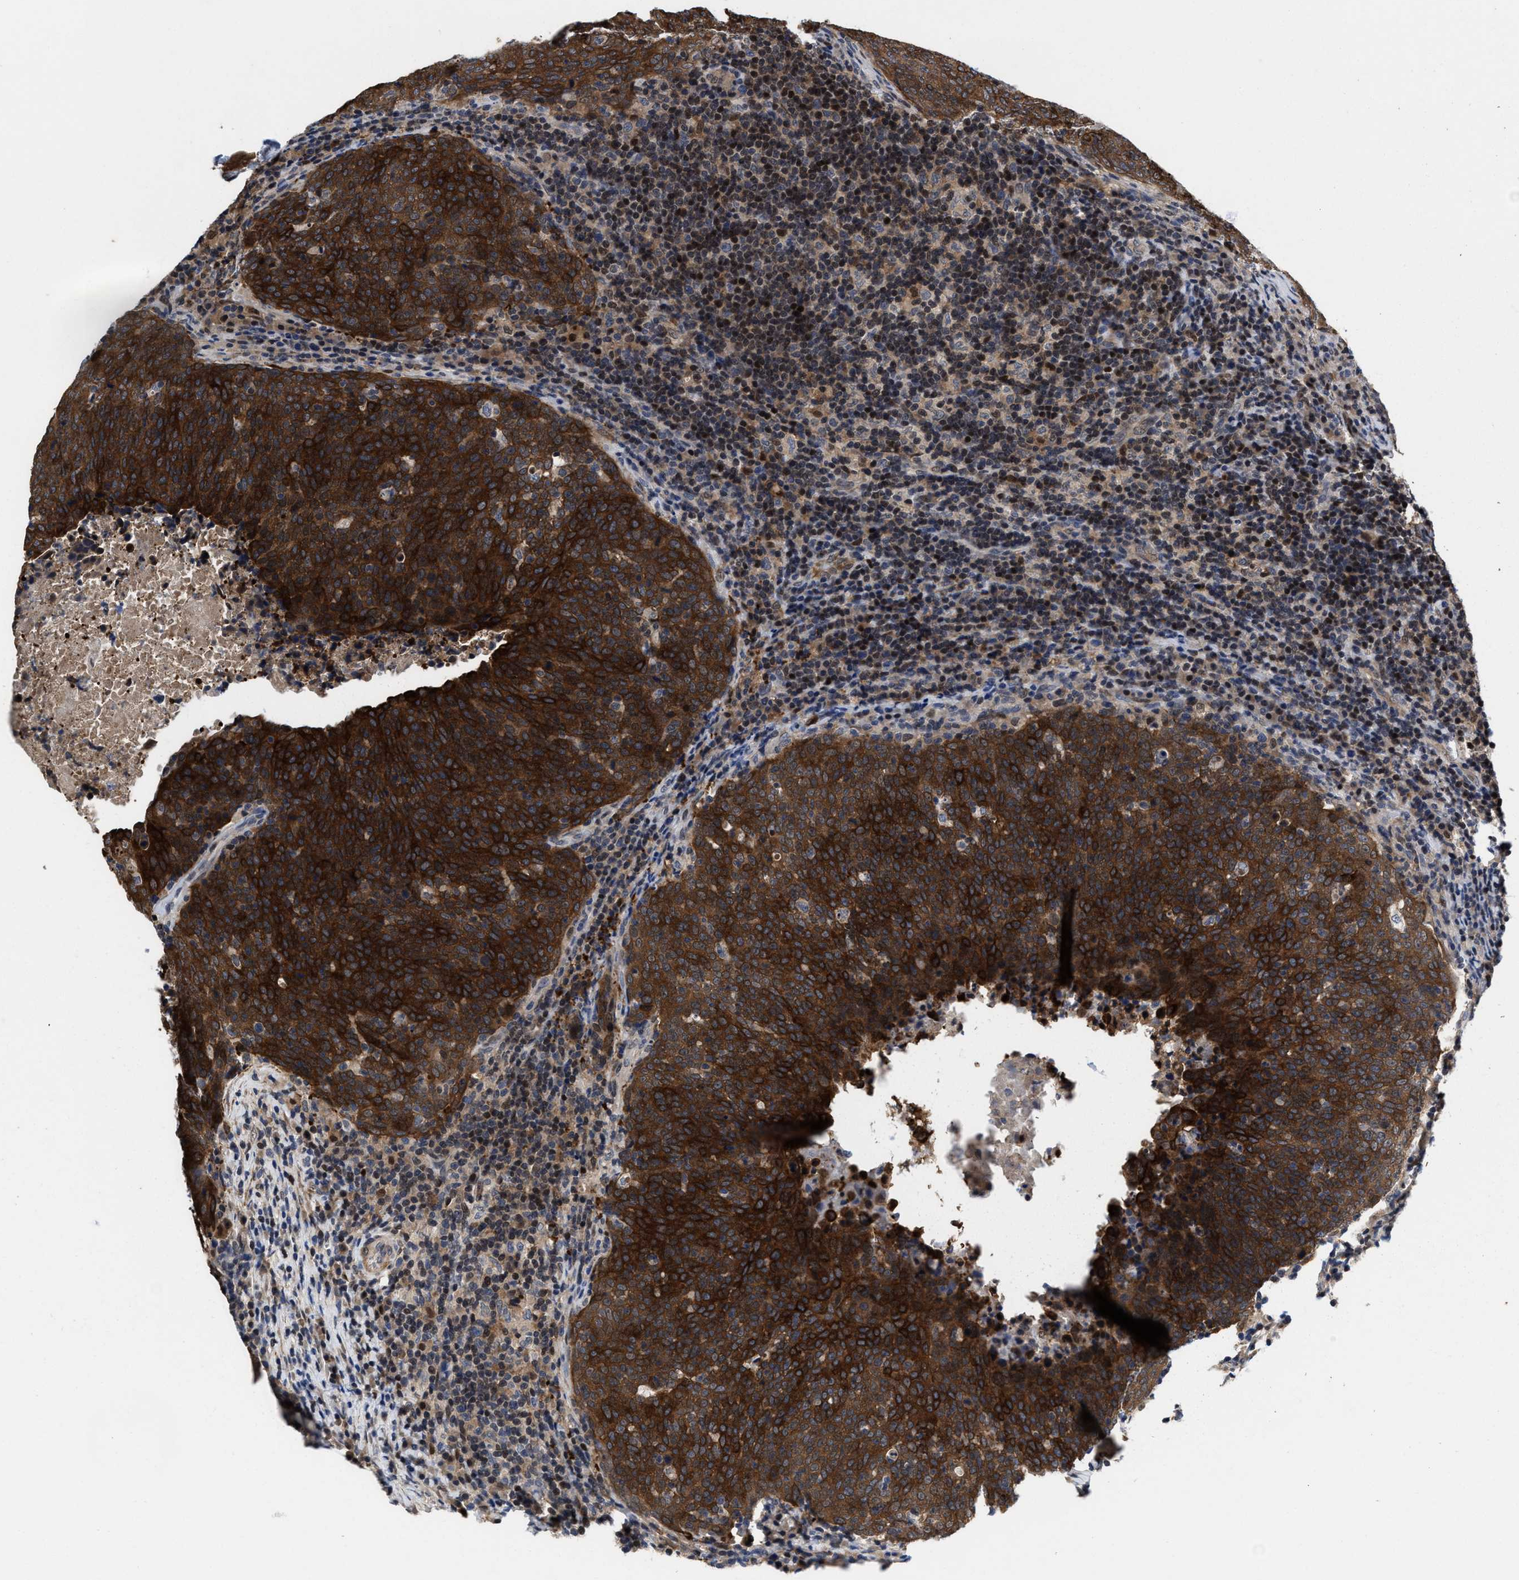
{"staining": {"intensity": "strong", "quantity": ">75%", "location": "cytoplasmic/membranous"}, "tissue": "head and neck cancer", "cell_type": "Tumor cells", "image_type": "cancer", "snomed": [{"axis": "morphology", "description": "Squamous cell carcinoma, NOS"}, {"axis": "morphology", "description": "Squamous cell carcinoma, metastatic, NOS"}, {"axis": "topography", "description": "Lymph node"}, {"axis": "topography", "description": "Head-Neck"}], "caption": "Human squamous cell carcinoma (head and neck) stained with a brown dye reveals strong cytoplasmic/membranous positive staining in approximately >75% of tumor cells.", "gene": "KIF12", "patient": {"sex": "male", "age": 62}}